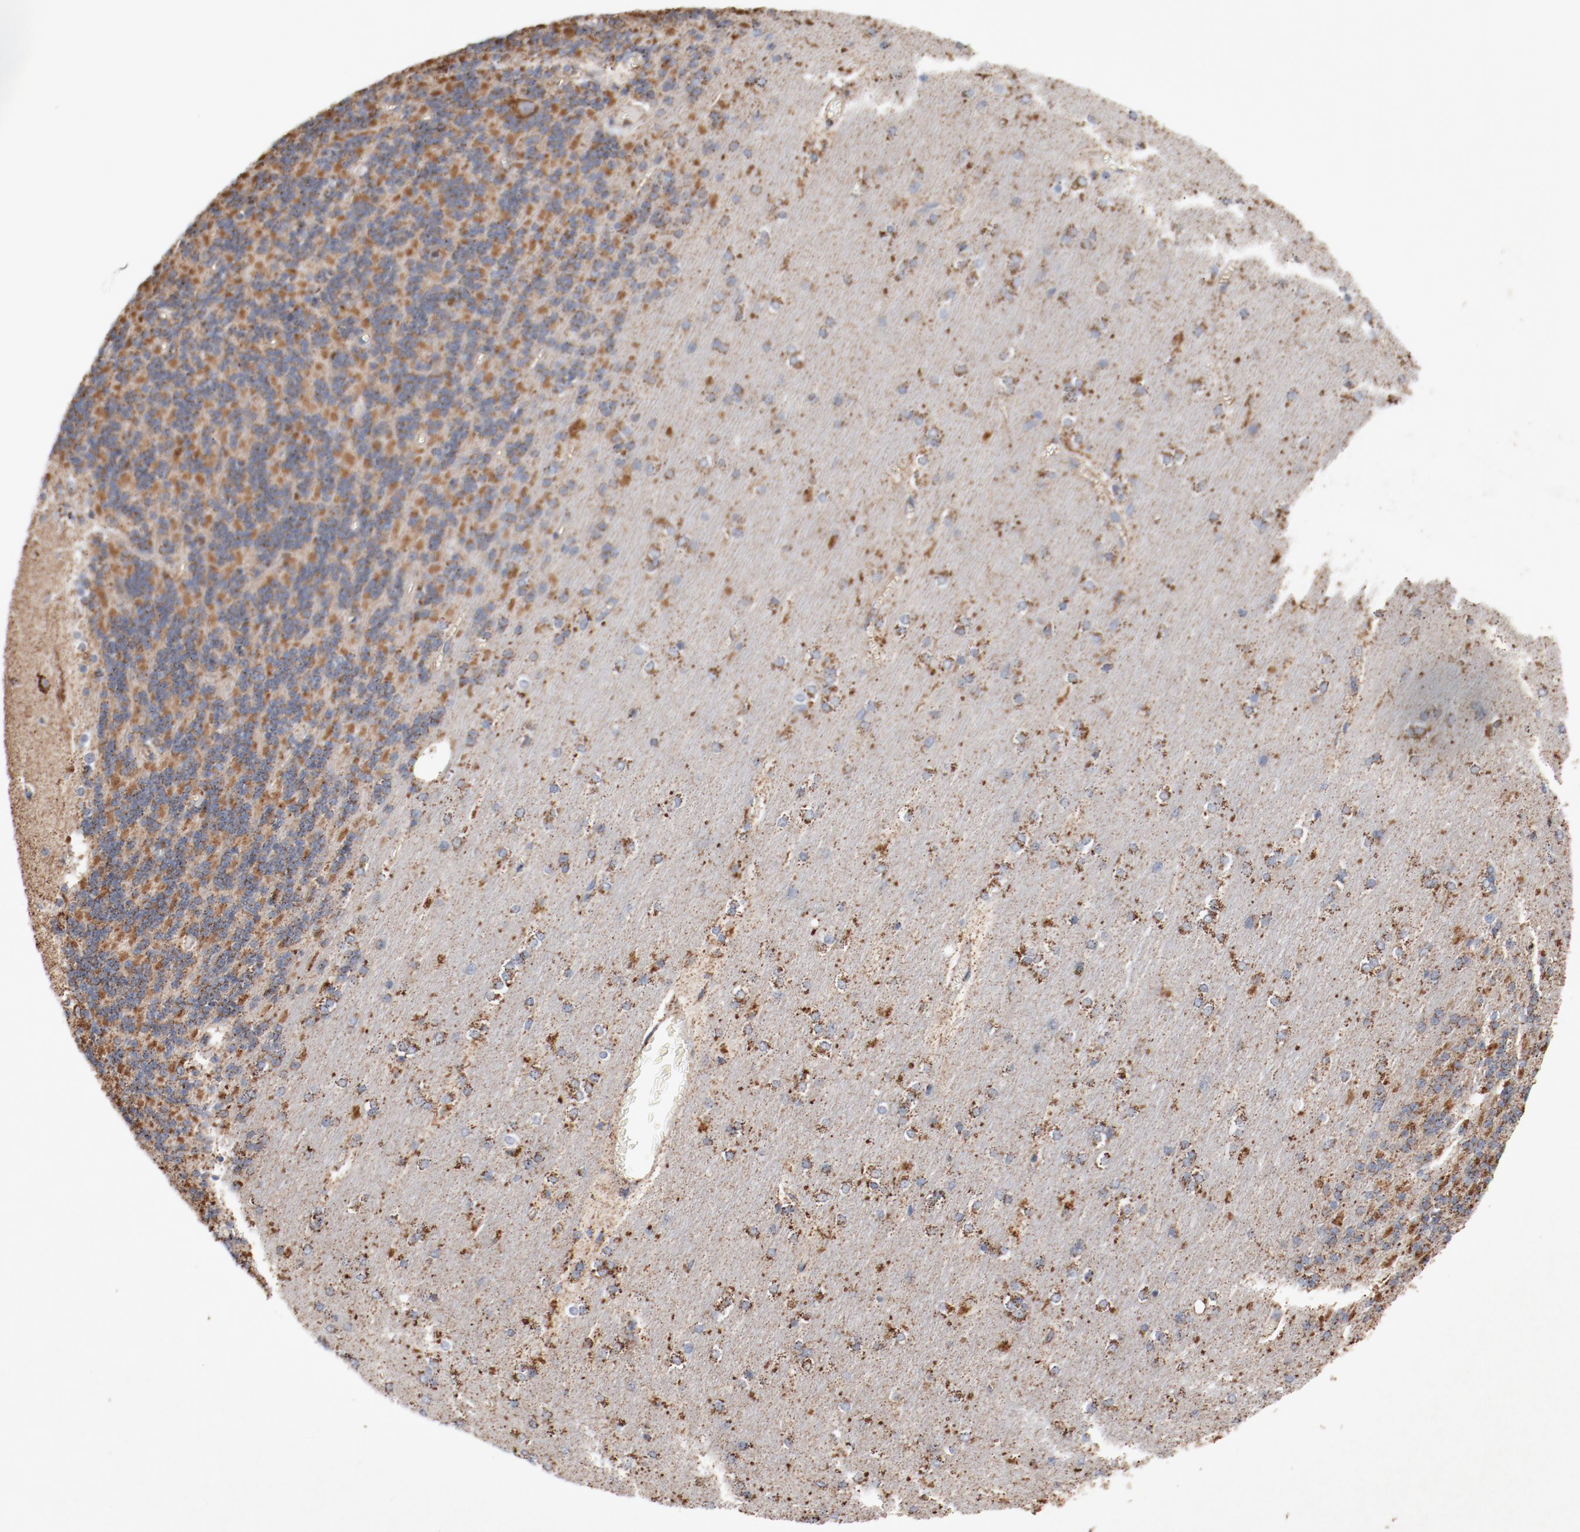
{"staining": {"intensity": "moderate", "quantity": "25%-75%", "location": "cytoplasmic/membranous"}, "tissue": "cerebellum", "cell_type": "Cells in granular layer", "image_type": "normal", "snomed": [{"axis": "morphology", "description": "Normal tissue, NOS"}, {"axis": "topography", "description": "Cerebellum"}], "caption": "A high-resolution image shows immunohistochemistry staining of normal cerebellum, which shows moderate cytoplasmic/membranous staining in approximately 25%-75% of cells in granular layer. The protein of interest is shown in brown color, while the nuclei are stained blue.", "gene": "NDUFS4", "patient": {"sex": "female", "age": 54}}